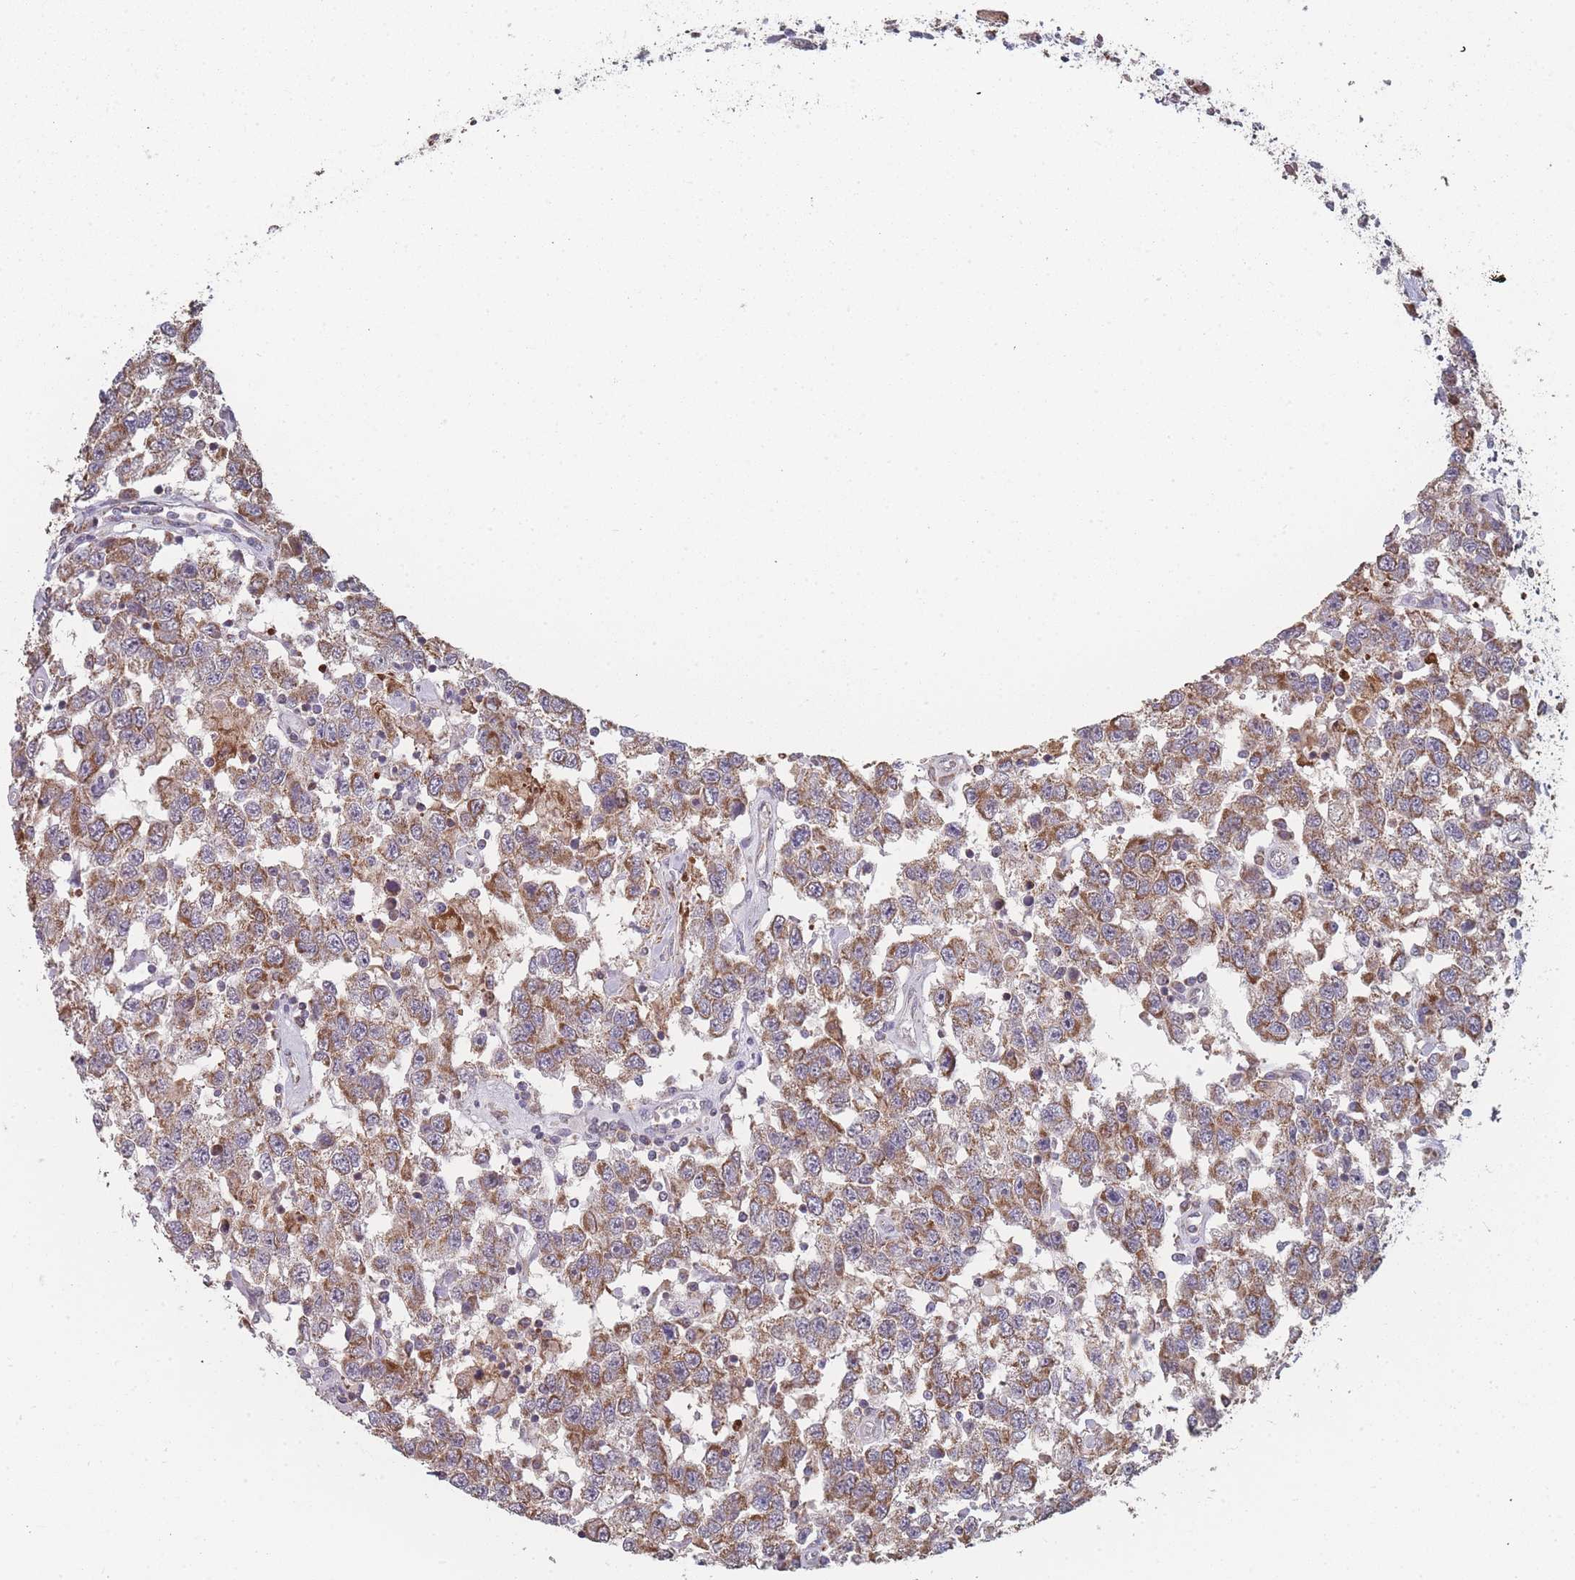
{"staining": {"intensity": "moderate", "quantity": ">75%", "location": "cytoplasmic/membranous"}, "tissue": "testis cancer", "cell_type": "Tumor cells", "image_type": "cancer", "snomed": [{"axis": "morphology", "description": "Seminoma, NOS"}, {"axis": "topography", "description": "Testis"}], "caption": "DAB (3,3'-diaminobenzidine) immunohistochemical staining of human testis seminoma reveals moderate cytoplasmic/membranous protein staining in approximately >75% of tumor cells. (Brightfield microscopy of DAB IHC at high magnification).", "gene": "PSMB3", "patient": {"sex": "male", "age": 41}}